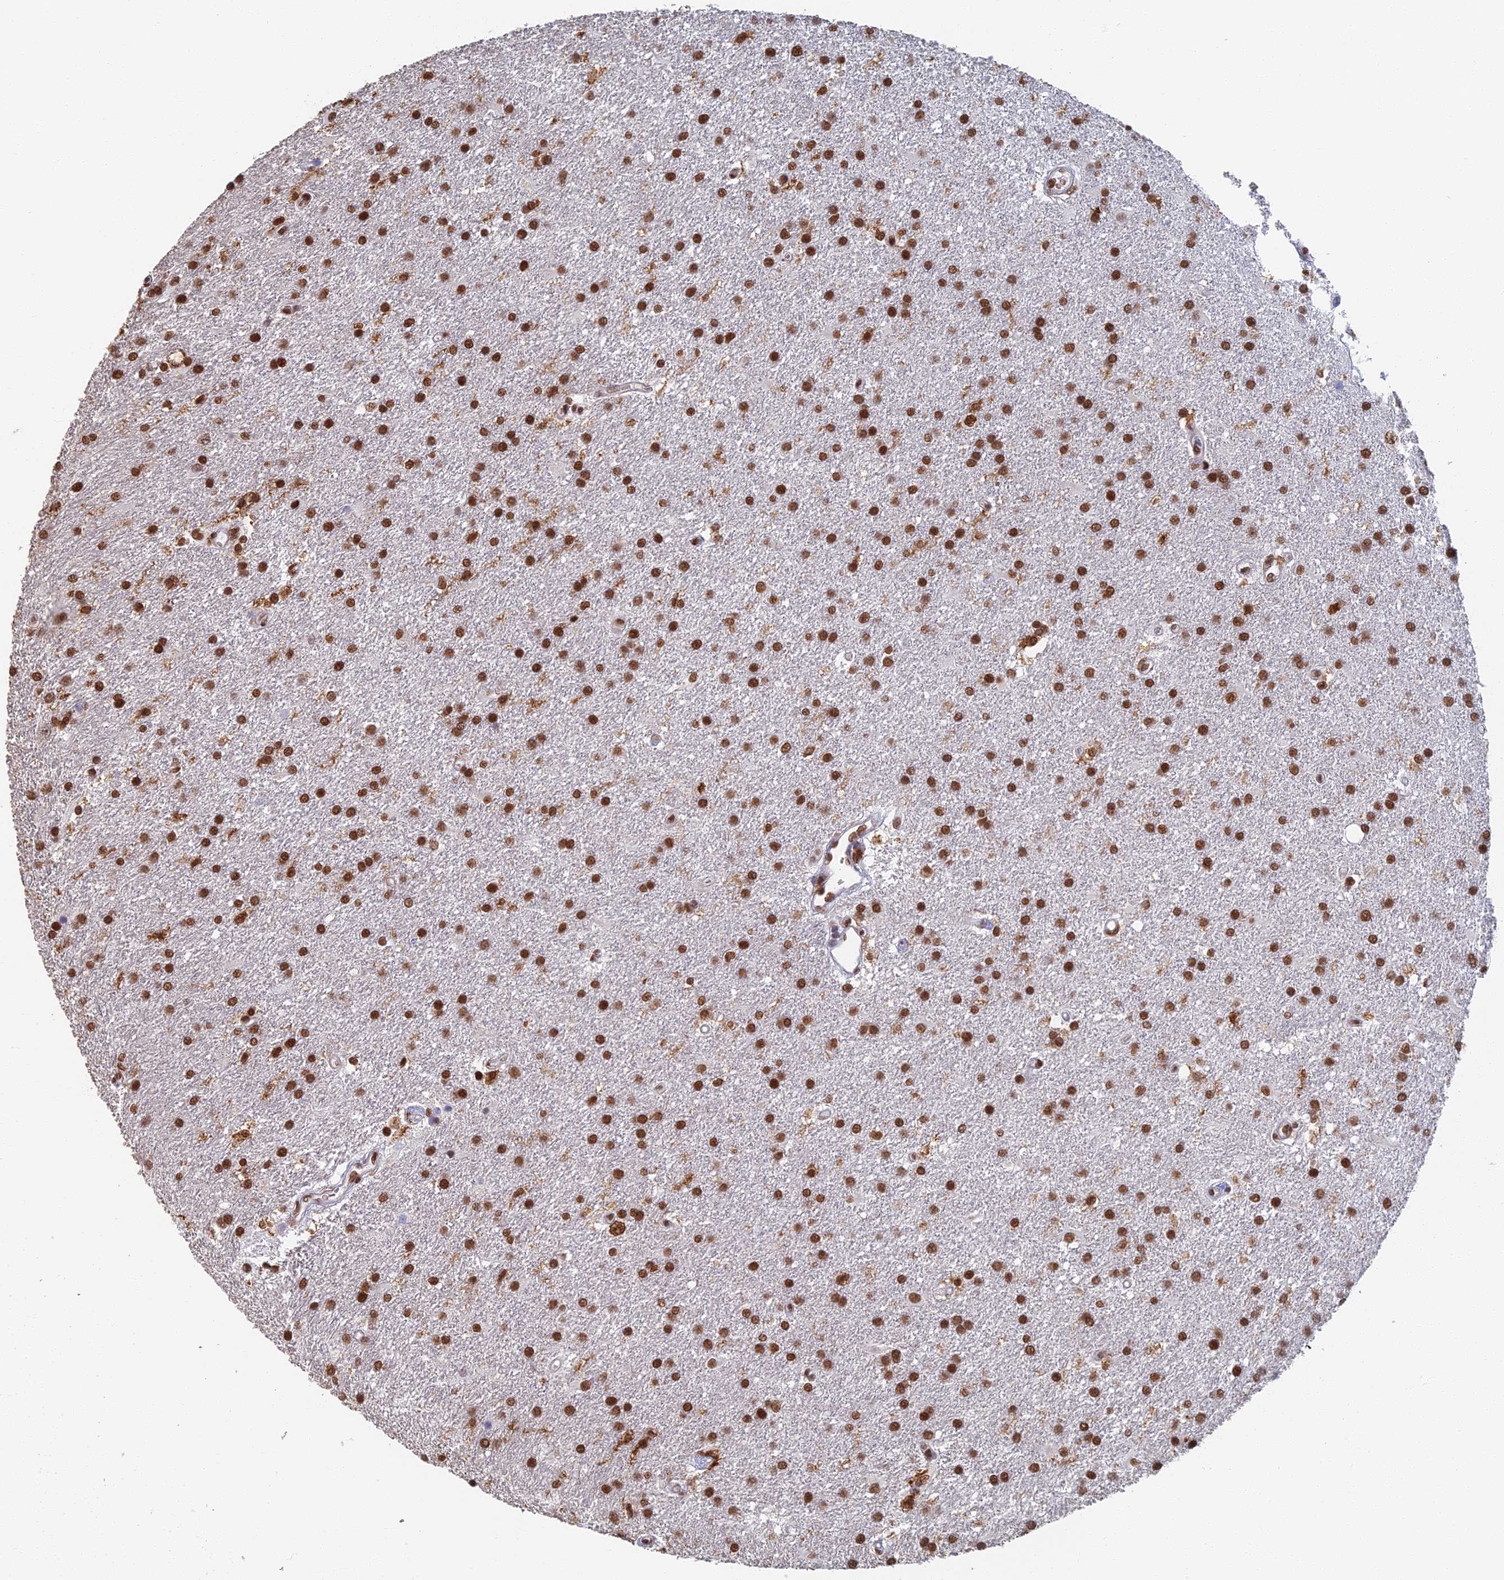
{"staining": {"intensity": "strong", "quantity": ">75%", "location": "nuclear"}, "tissue": "glioma", "cell_type": "Tumor cells", "image_type": "cancer", "snomed": [{"axis": "morphology", "description": "Glioma, malignant, Low grade"}, {"axis": "topography", "description": "Brain"}], "caption": "This histopathology image shows immunohistochemistry (IHC) staining of human low-grade glioma (malignant), with high strong nuclear expression in approximately >75% of tumor cells.", "gene": "GPATCH1", "patient": {"sex": "male", "age": 66}}